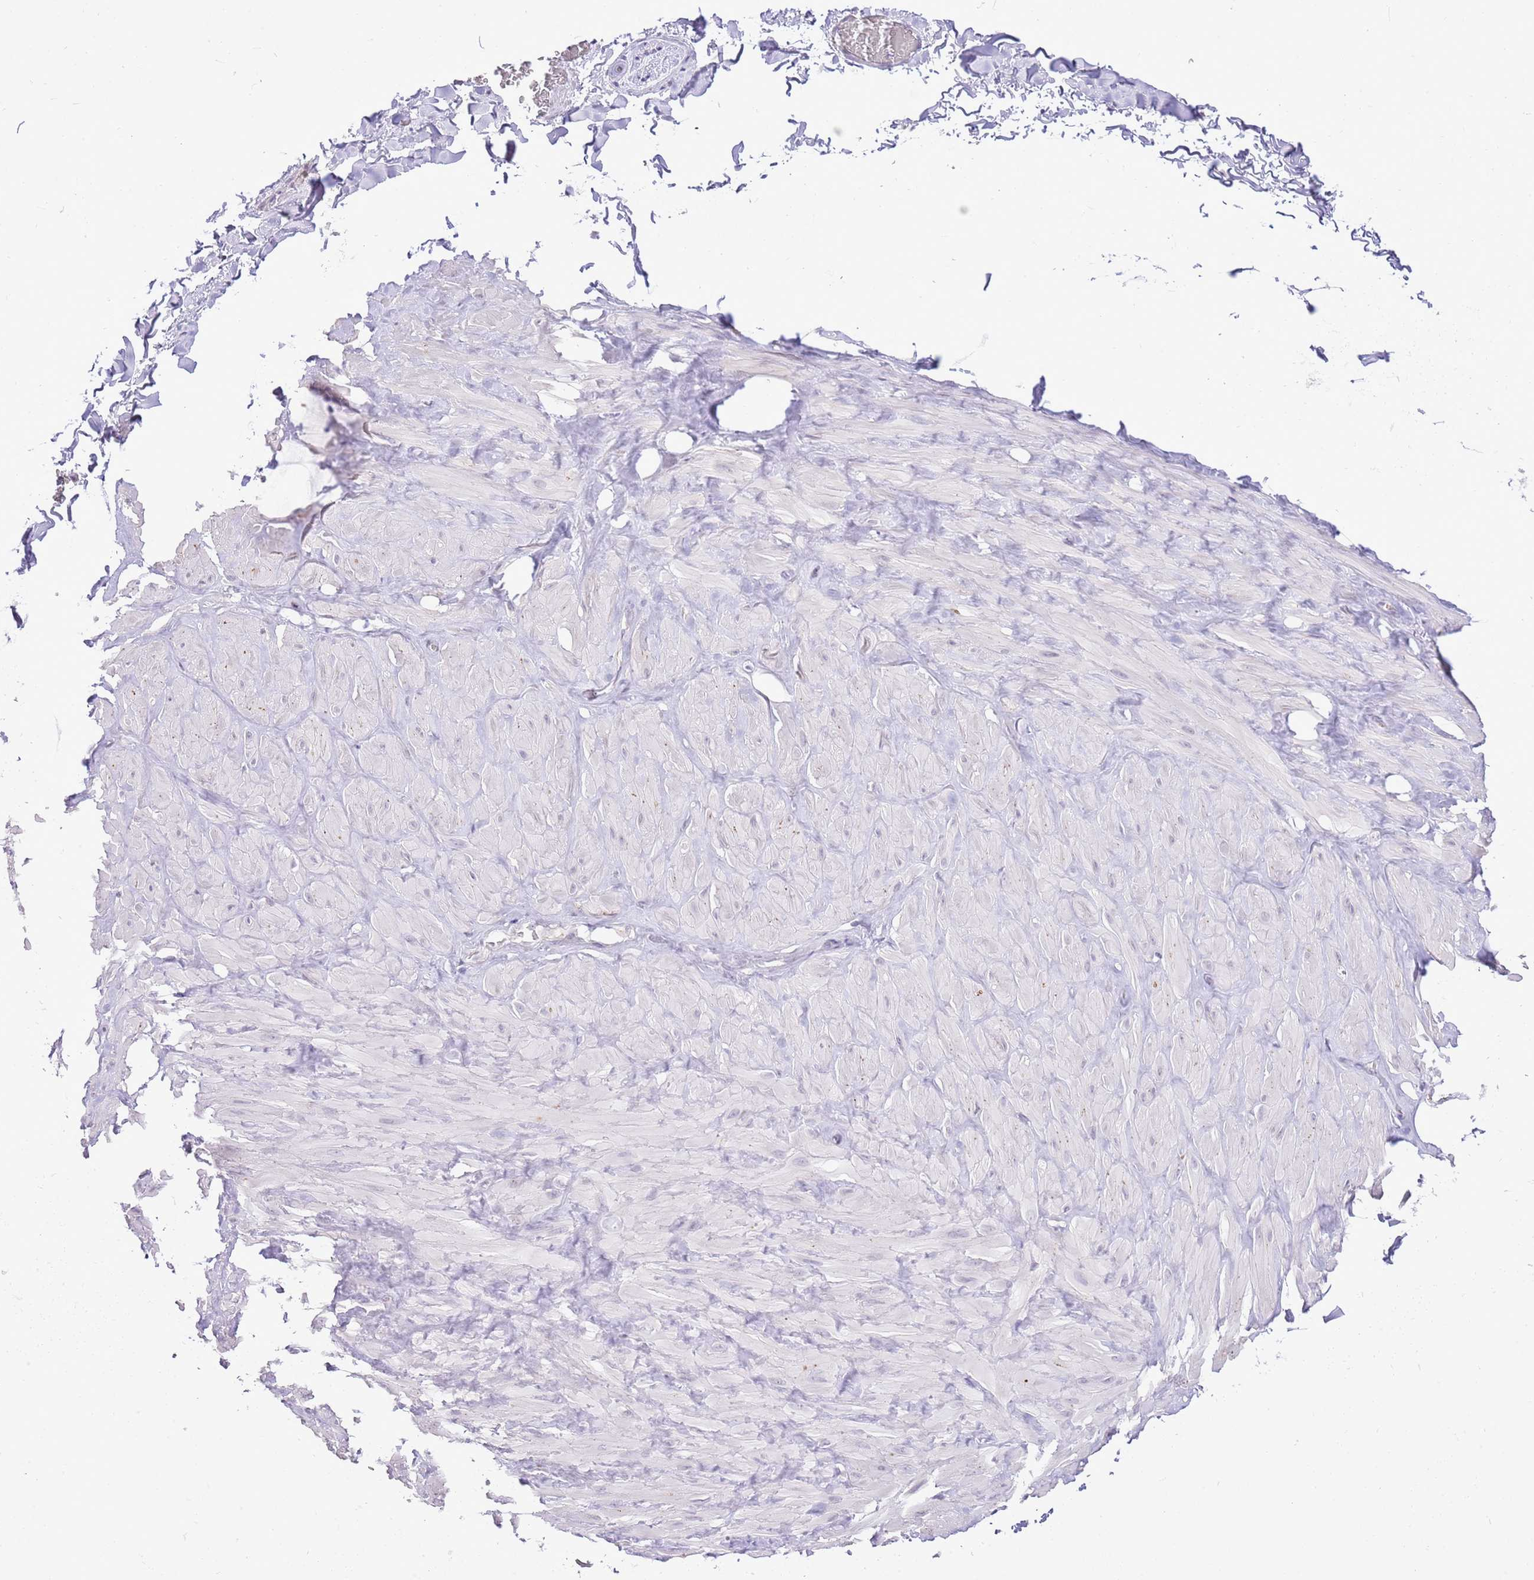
{"staining": {"intensity": "negative", "quantity": "none", "location": "none"}, "tissue": "adipose tissue", "cell_type": "Adipocytes", "image_type": "normal", "snomed": [{"axis": "morphology", "description": "Normal tissue, NOS"}, {"axis": "topography", "description": "Soft tissue"}, {"axis": "topography", "description": "Adipose tissue"}, {"axis": "topography", "description": "Vascular tissue"}, {"axis": "topography", "description": "Peripheral nerve tissue"}], "caption": "Immunohistochemistry (IHC) photomicrograph of normal adipose tissue stained for a protein (brown), which reveals no positivity in adipocytes.", "gene": "MIDN", "patient": {"sex": "male", "age": 46}}